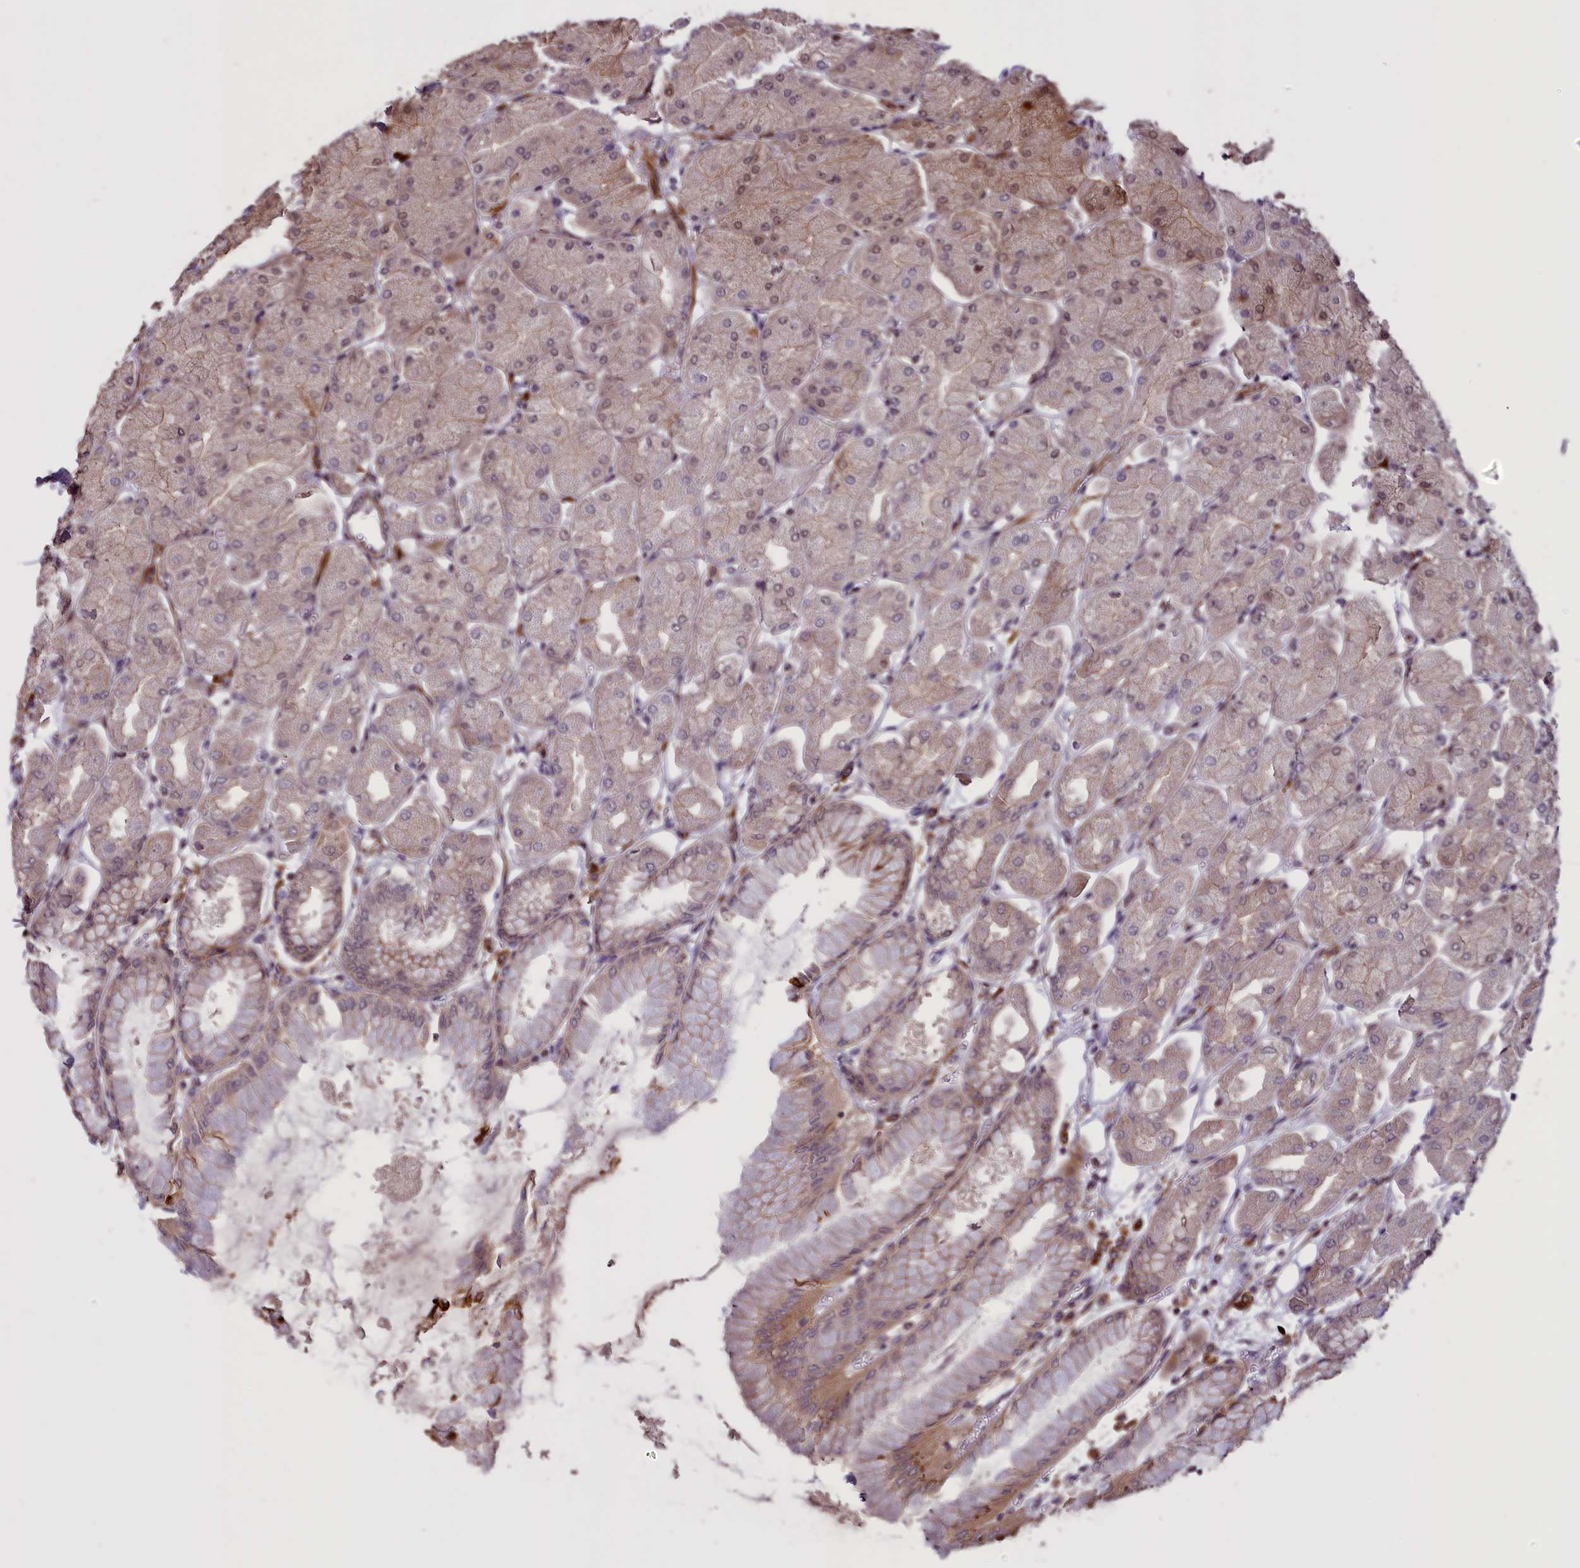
{"staining": {"intensity": "weak", "quantity": "25%-75%", "location": "cytoplasmic/membranous,nuclear"}, "tissue": "stomach", "cell_type": "Glandular cells", "image_type": "normal", "snomed": [{"axis": "morphology", "description": "Normal tissue, NOS"}, {"axis": "topography", "description": "Stomach, upper"}], "caption": "Normal stomach was stained to show a protein in brown. There is low levels of weak cytoplasmic/membranous,nuclear positivity in approximately 25%-75% of glandular cells.", "gene": "ENHO", "patient": {"sex": "female", "age": 56}}